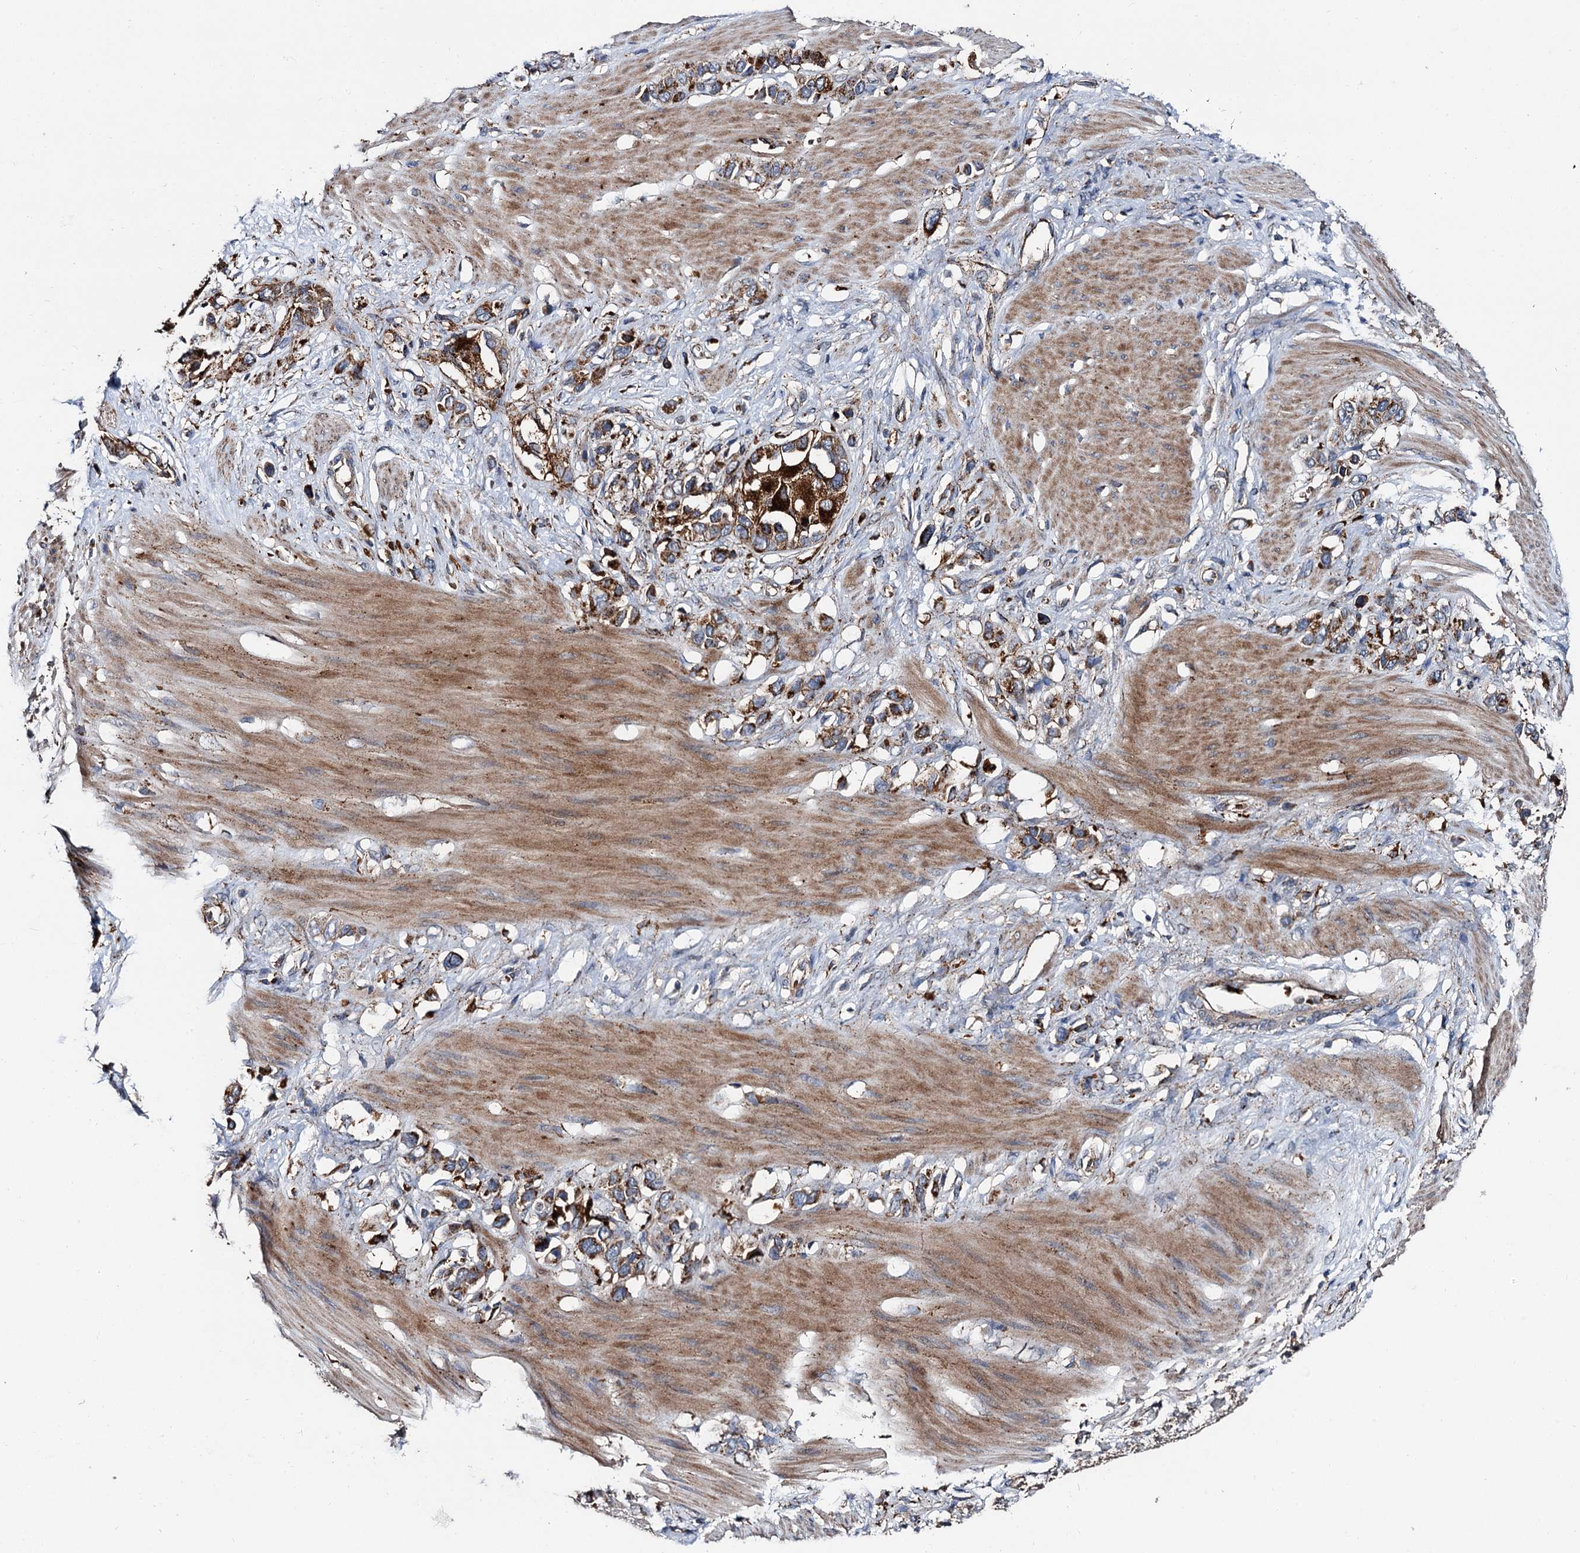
{"staining": {"intensity": "strong", "quantity": ">75%", "location": "cytoplasmic/membranous"}, "tissue": "stomach cancer", "cell_type": "Tumor cells", "image_type": "cancer", "snomed": [{"axis": "morphology", "description": "Adenocarcinoma, NOS"}, {"axis": "morphology", "description": "Adenocarcinoma, High grade"}, {"axis": "topography", "description": "Stomach, upper"}, {"axis": "topography", "description": "Stomach, lower"}], "caption": "Protein expression analysis of human stomach cancer (adenocarcinoma (high-grade)) reveals strong cytoplasmic/membranous expression in approximately >75% of tumor cells.", "gene": "GBA1", "patient": {"sex": "female", "age": 65}}